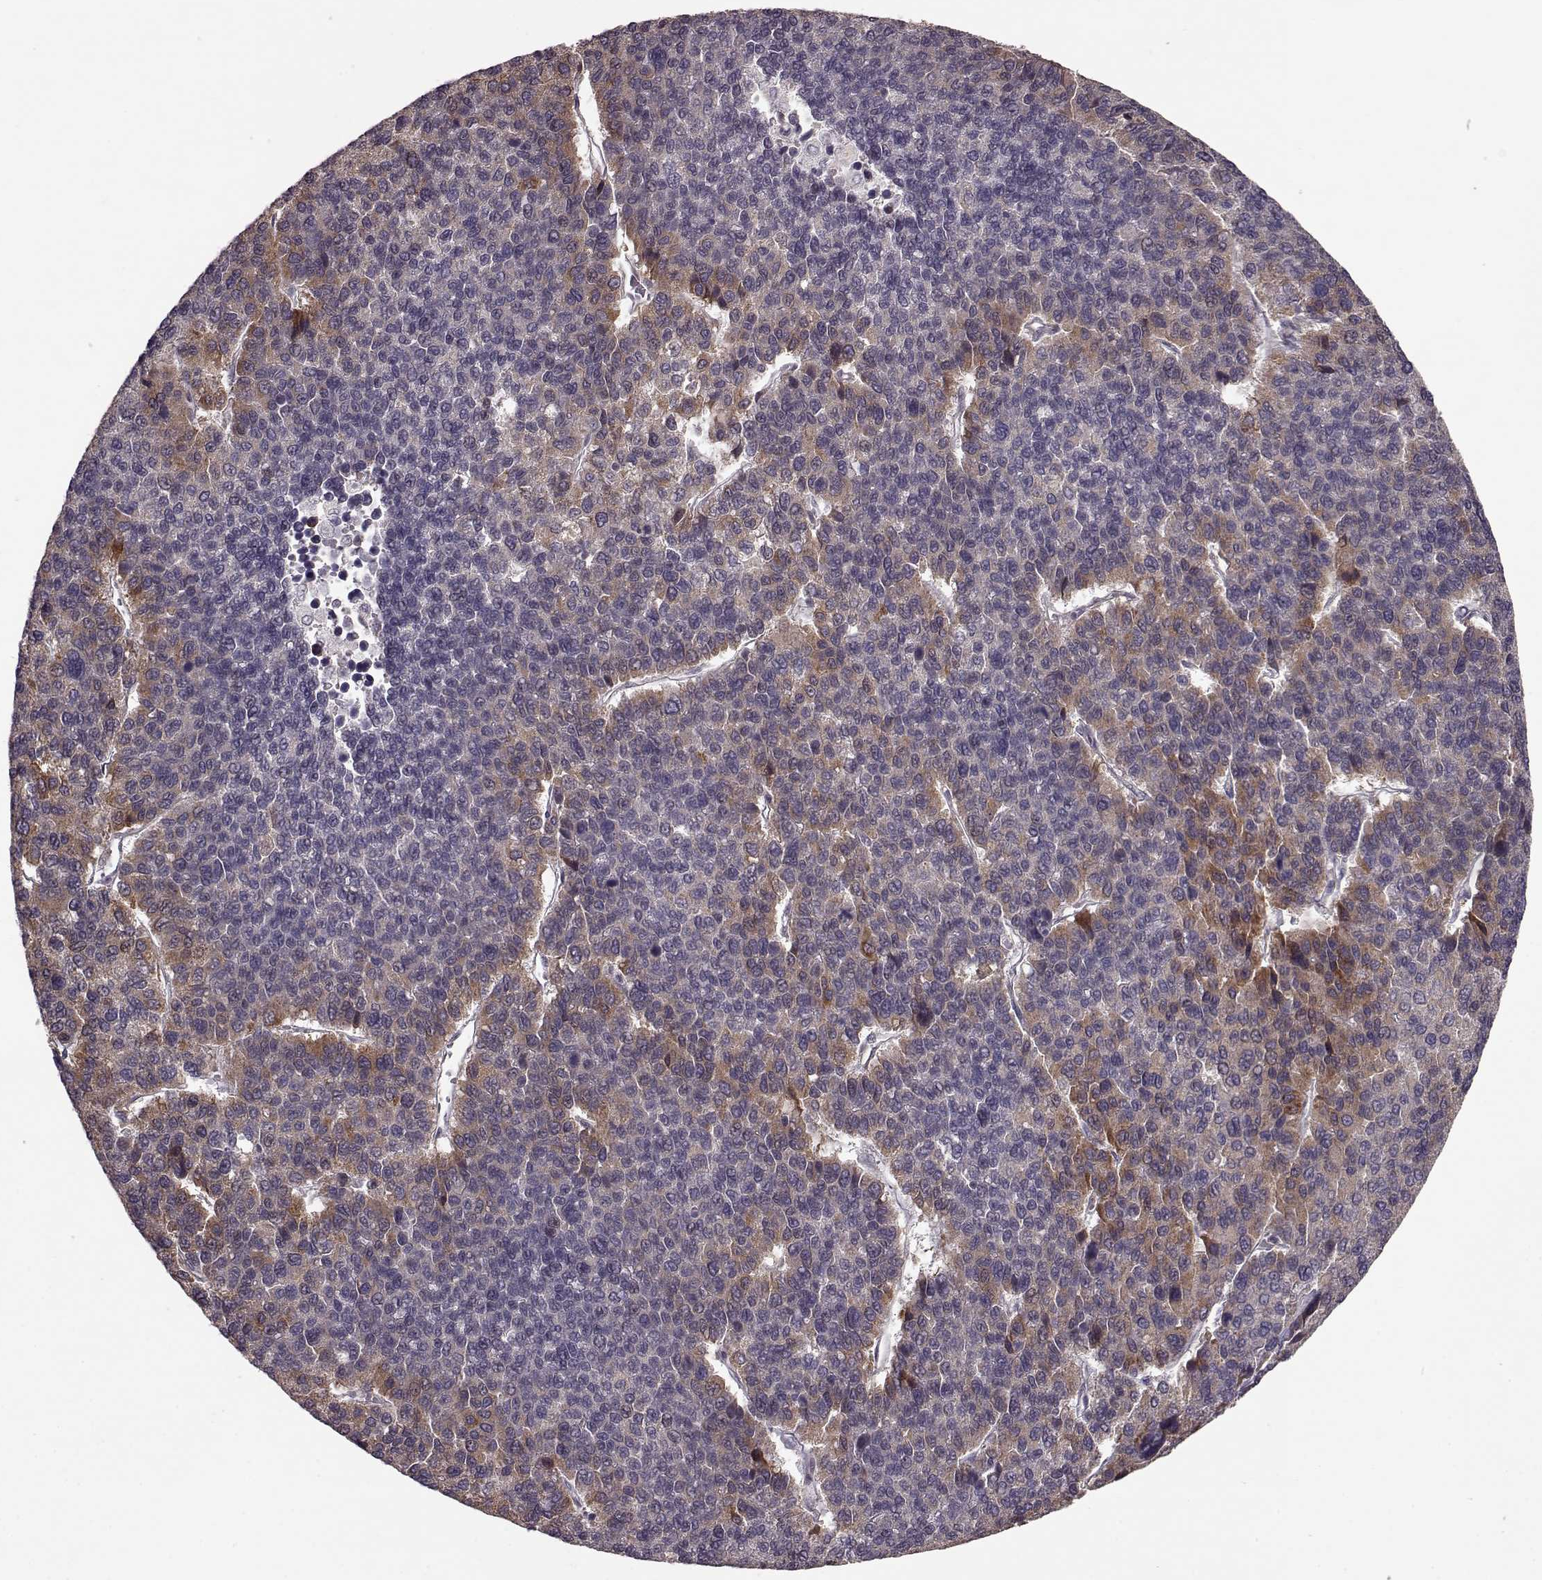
{"staining": {"intensity": "moderate", "quantity": "<25%", "location": "cytoplasmic/membranous"}, "tissue": "liver cancer", "cell_type": "Tumor cells", "image_type": "cancer", "snomed": [{"axis": "morphology", "description": "Carcinoma, Hepatocellular, NOS"}, {"axis": "topography", "description": "Liver"}], "caption": "Immunohistochemistry (IHC) (DAB) staining of human liver cancer (hepatocellular carcinoma) displays moderate cytoplasmic/membranous protein staining in about <25% of tumor cells. (DAB (3,3'-diaminobenzidine) IHC with brightfield microscopy, high magnification).", "gene": "ELOVL5", "patient": {"sex": "female", "age": 41}}